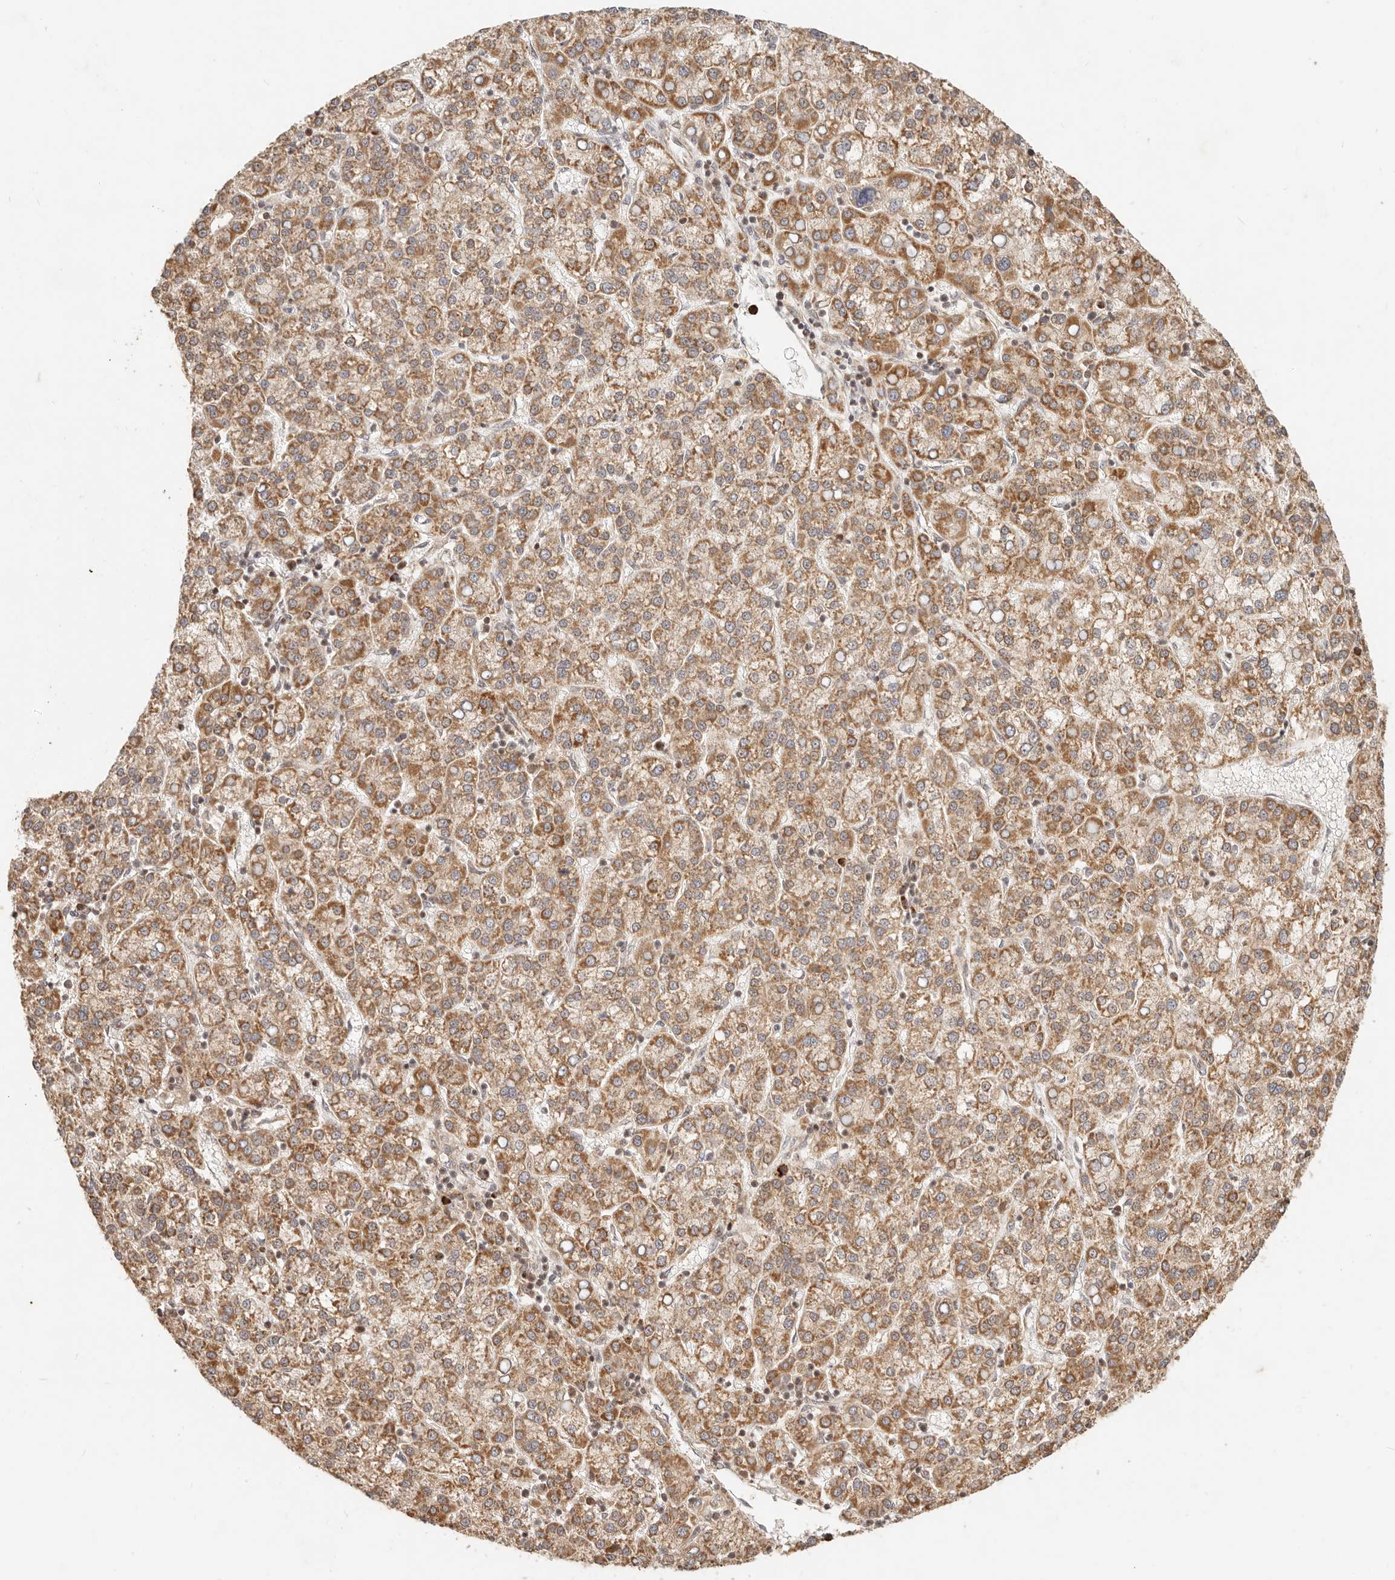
{"staining": {"intensity": "moderate", "quantity": ">75%", "location": "cytoplasmic/membranous"}, "tissue": "liver cancer", "cell_type": "Tumor cells", "image_type": "cancer", "snomed": [{"axis": "morphology", "description": "Carcinoma, Hepatocellular, NOS"}, {"axis": "topography", "description": "Liver"}], "caption": "The photomicrograph reveals immunohistochemical staining of liver hepatocellular carcinoma. There is moderate cytoplasmic/membranous expression is present in about >75% of tumor cells.", "gene": "TIMM17A", "patient": {"sex": "female", "age": 58}}